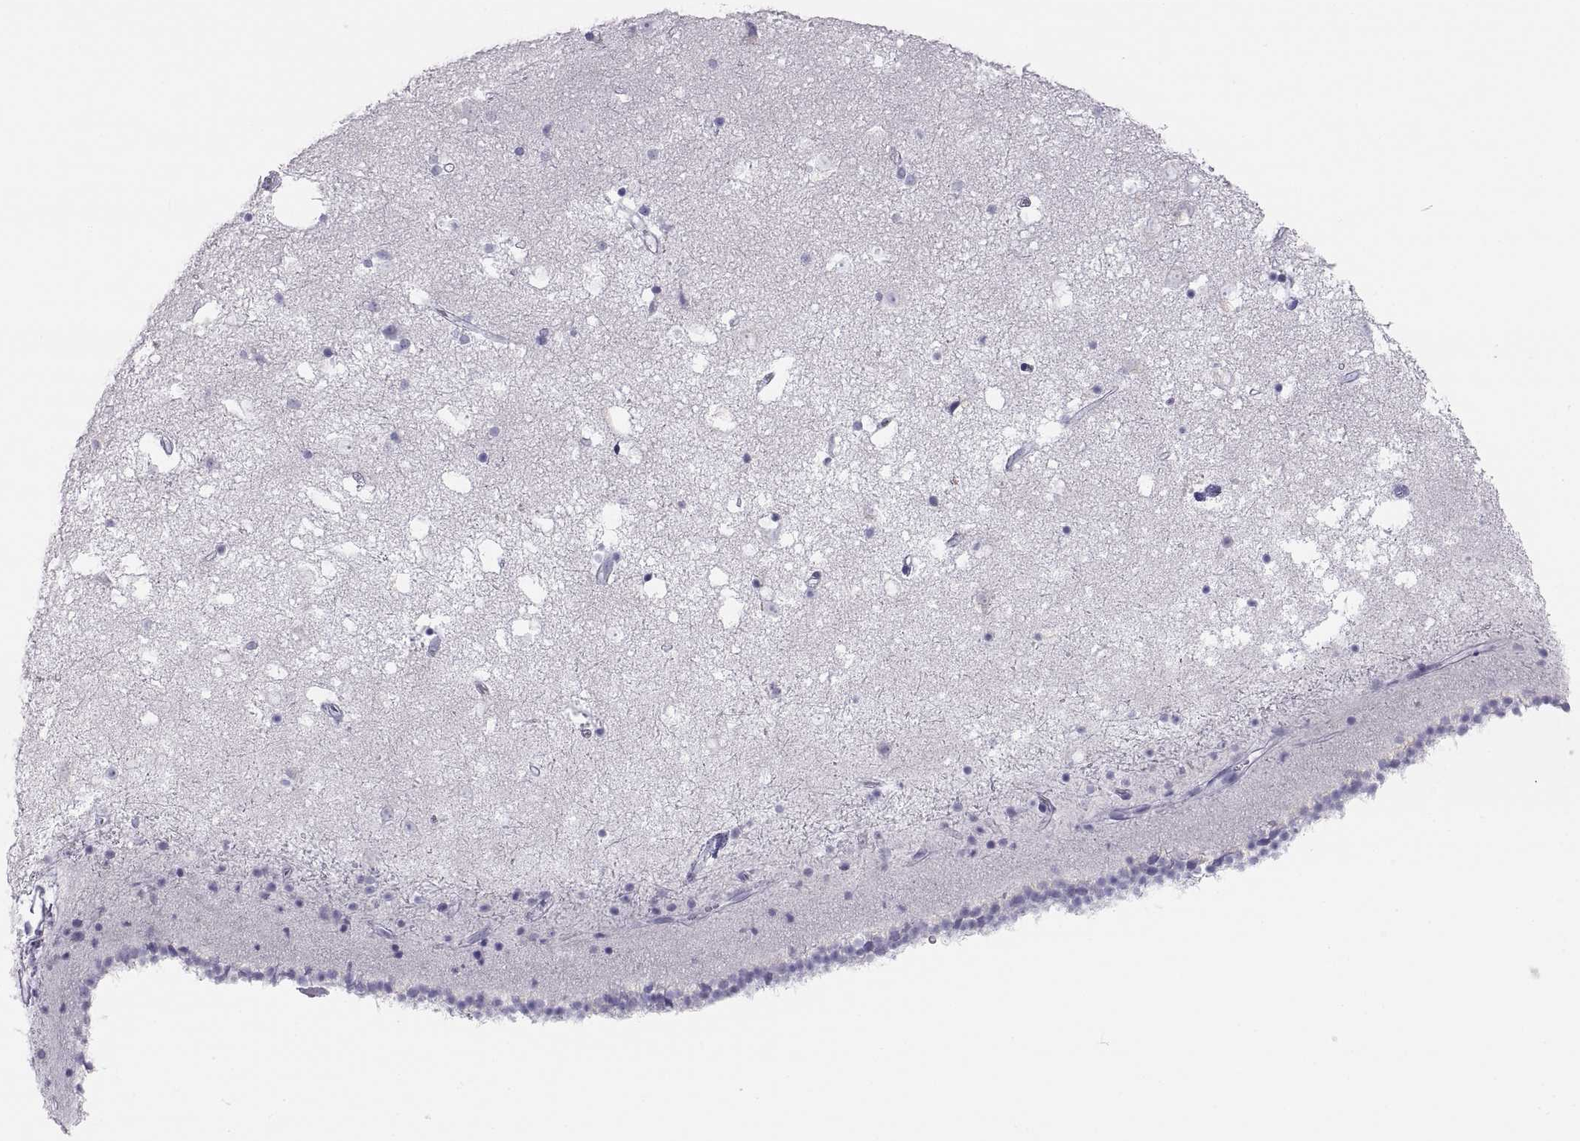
{"staining": {"intensity": "negative", "quantity": "none", "location": "none"}, "tissue": "caudate", "cell_type": "Glial cells", "image_type": "normal", "snomed": [{"axis": "morphology", "description": "Normal tissue, NOS"}, {"axis": "topography", "description": "Lateral ventricle wall"}], "caption": "Immunohistochemistry of benign human caudate shows no positivity in glial cells.", "gene": "SEMG1", "patient": {"sex": "female", "age": 71}}